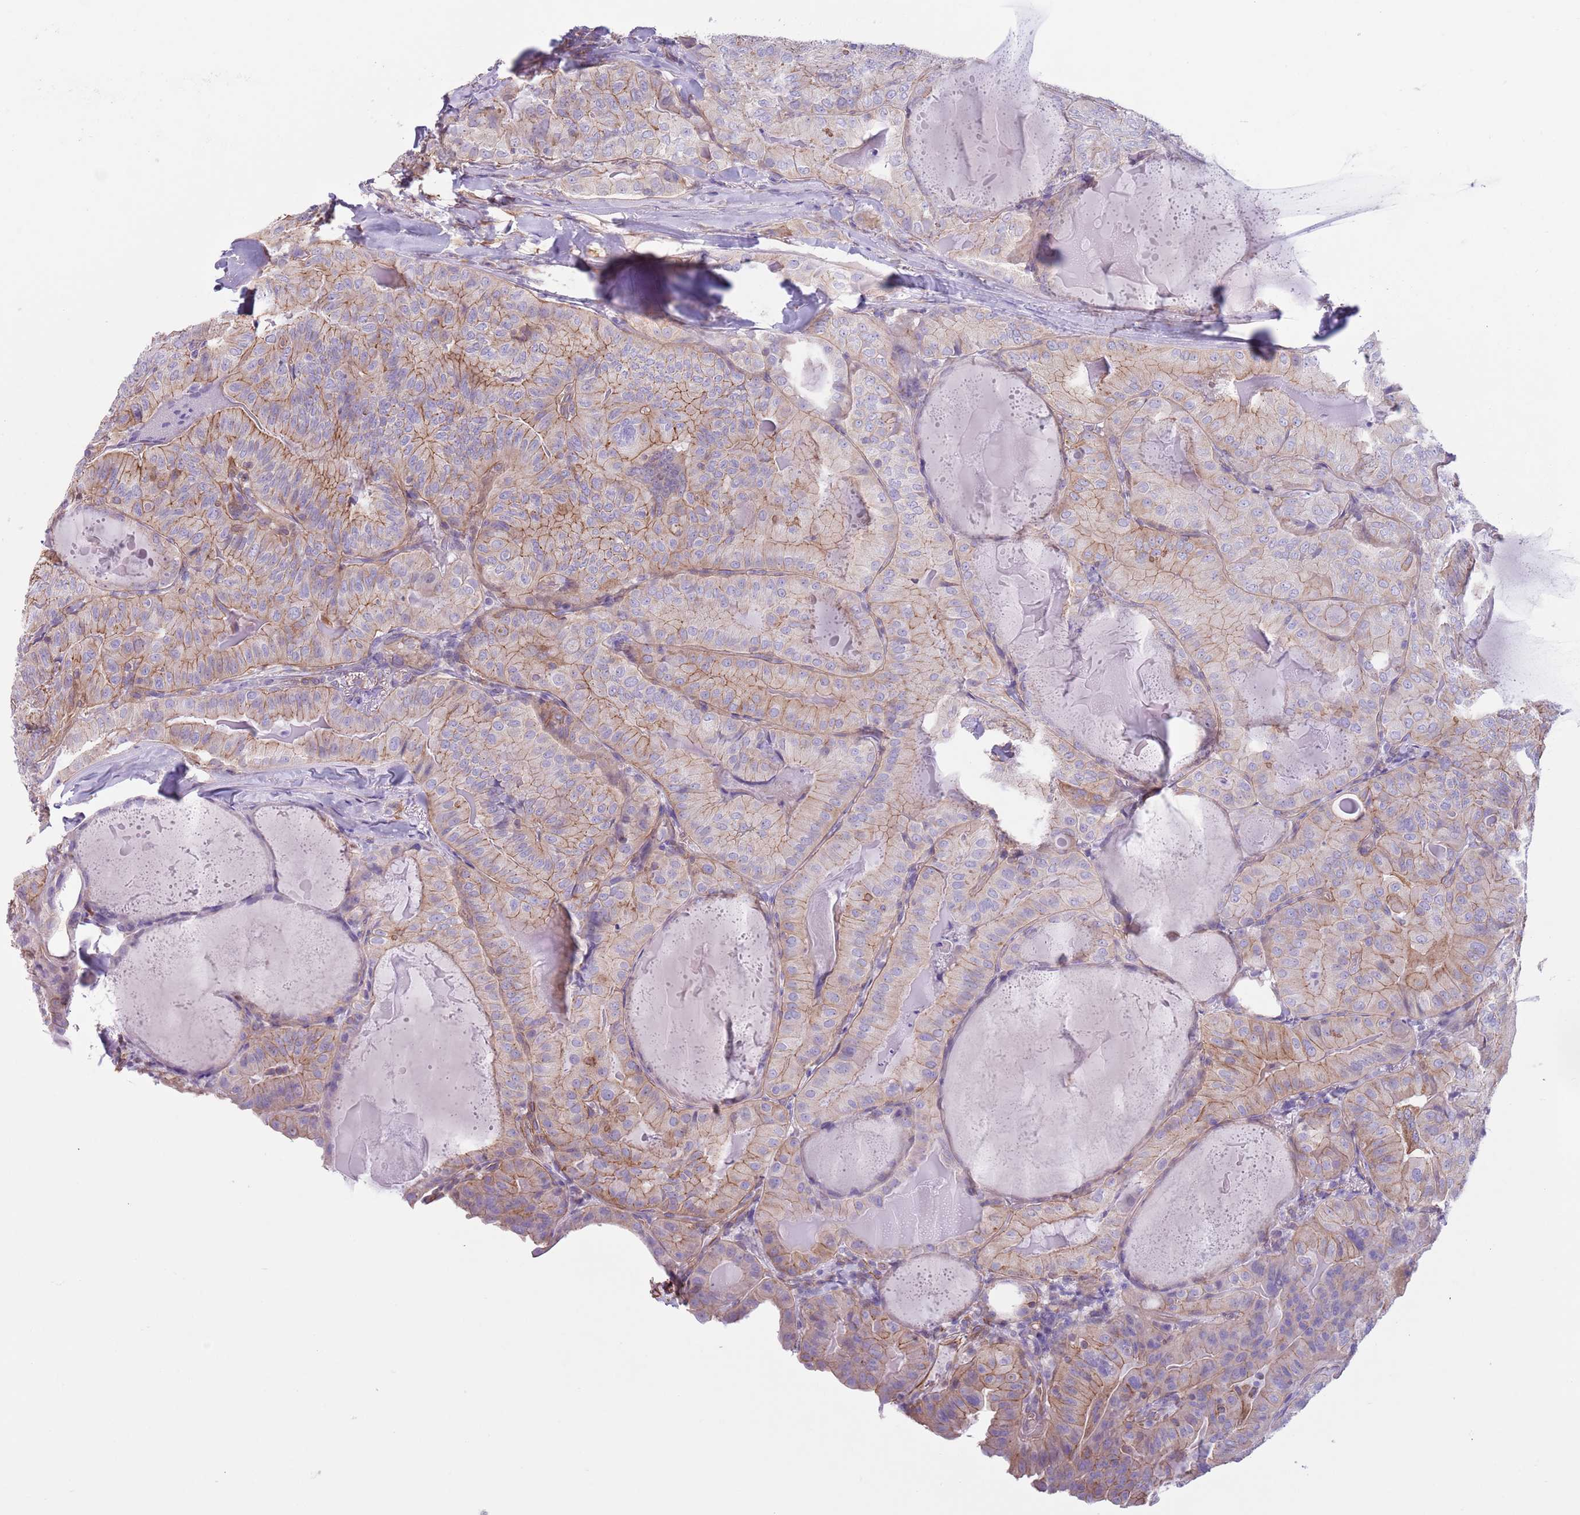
{"staining": {"intensity": "moderate", "quantity": "25%-75%", "location": "cytoplasmic/membranous"}, "tissue": "thyroid cancer", "cell_type": "Tumor cells", "image_type": "cancer", "snomed": [{"axis": "morphology", "description": "Papillary adenocarcinoma, NOS"}, {"axis": "topography", "description": "Thyroid gland"}], "caption": "DAB (3,3'-diaminobenzidine) immunohistochemical staining of thyroid cancer (papillary adenocarcinoma) displays moderate cytoplasmic/membranous protein positivity in approximately 25%-75% of tumor cells. (IHC, brightfield microscopy, high magnification).", "gene": "RBP3", "patient": {"sex": "female", "age": 68}}